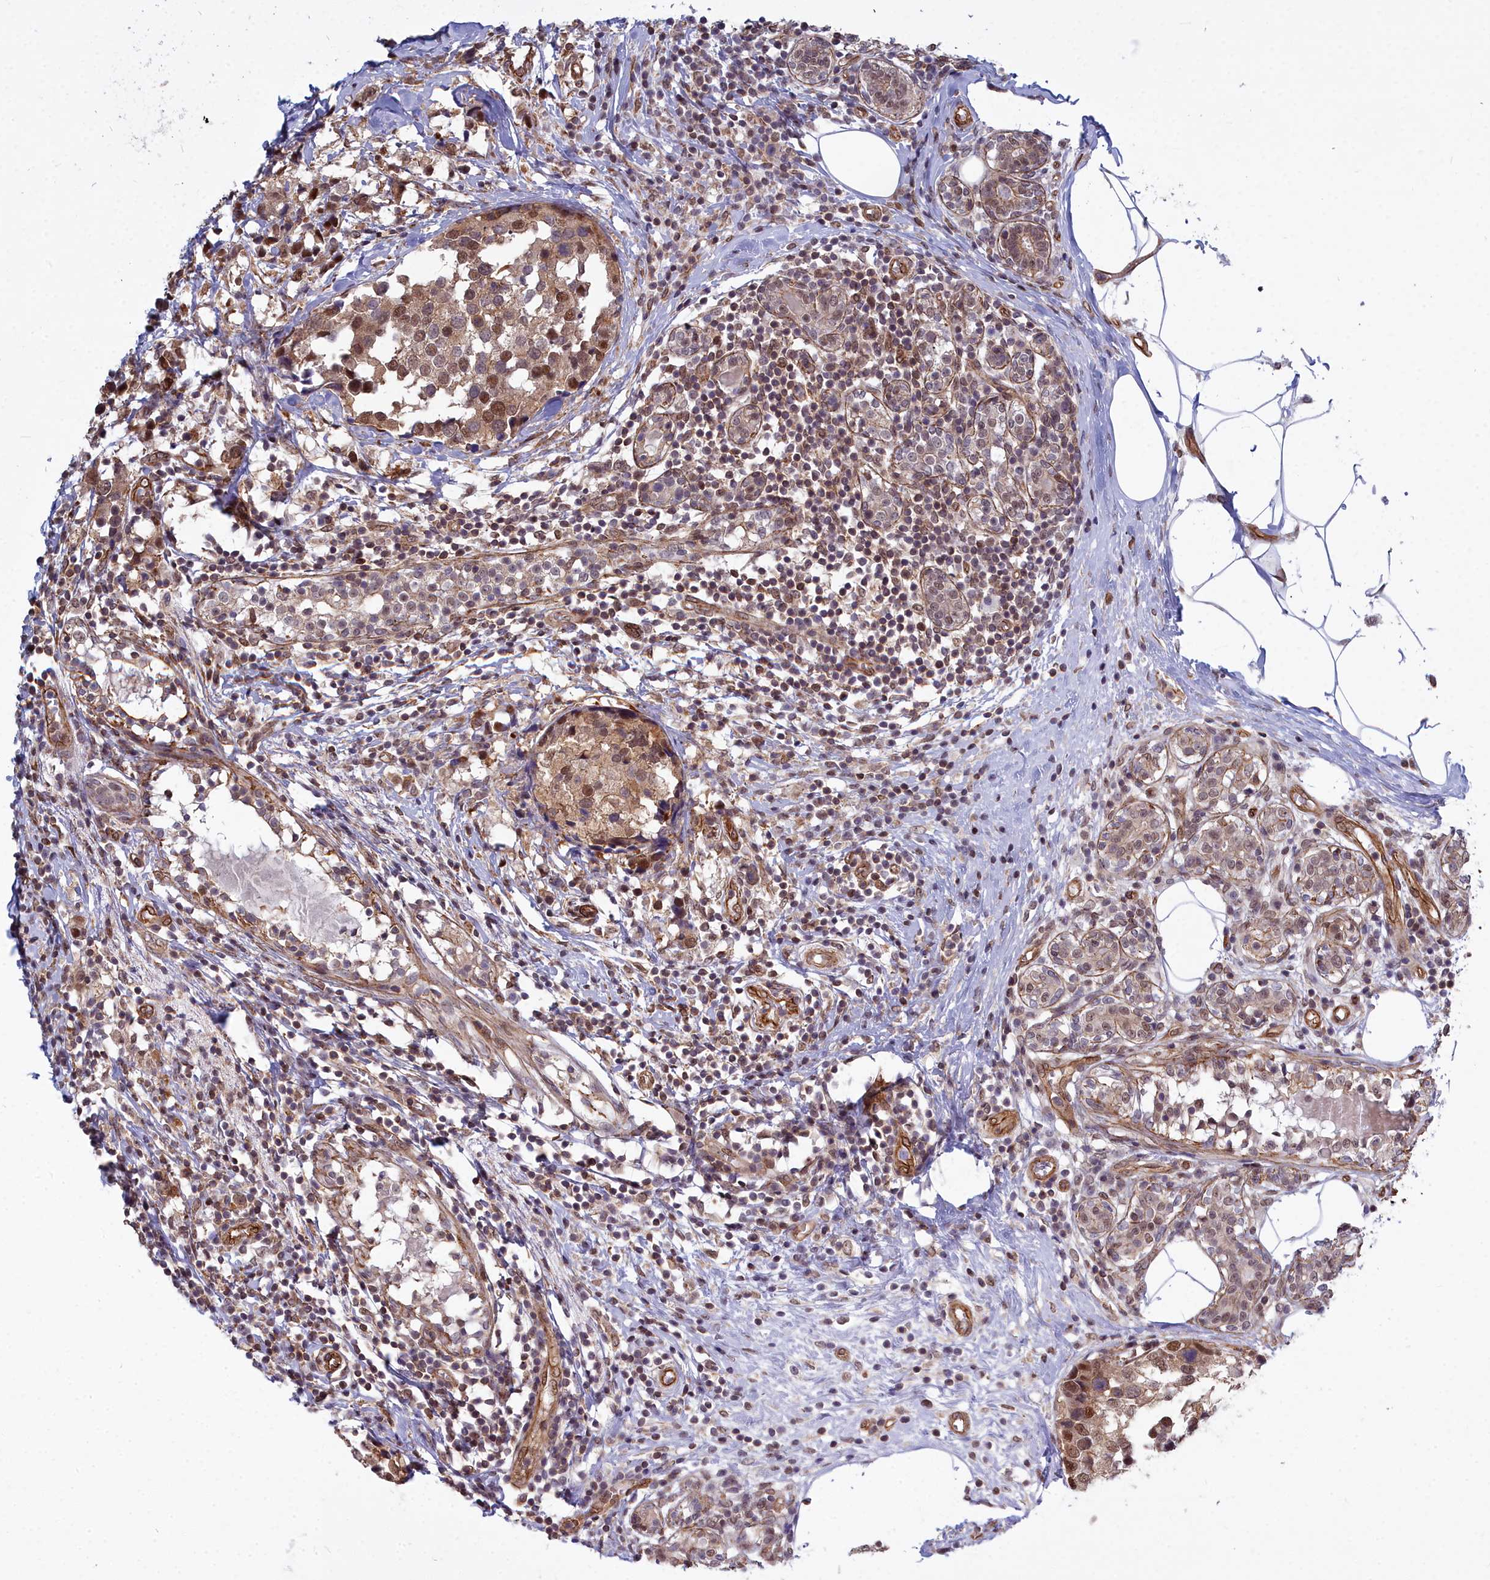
{"staining": {"intensity": "moderate", "quantity": ">75%", "location": "cytoplasmic/membranous,nuclear"}, "tissue": "breast cancer", "cell_type": "Tumor cells", "image_type": "cancer", "snomed": [{"axis": "morphology", "description": "Lobular carcinoma"}, {"axis": "topography", "description": "Breast"}], "caption": "Breast cancer was stained to show a protein in brown. There is medium levels of moderate cytoplasmic/membranous and nuclear staining in about >75% of tumor cells. The staining was performed using DAB to visualize the protein expression in brown, while the nuclei were stained in blue with hematoxylin (Magnification: 20x).", "gene": "YJU2", "patient": {"sex": "female", "age": 59}}